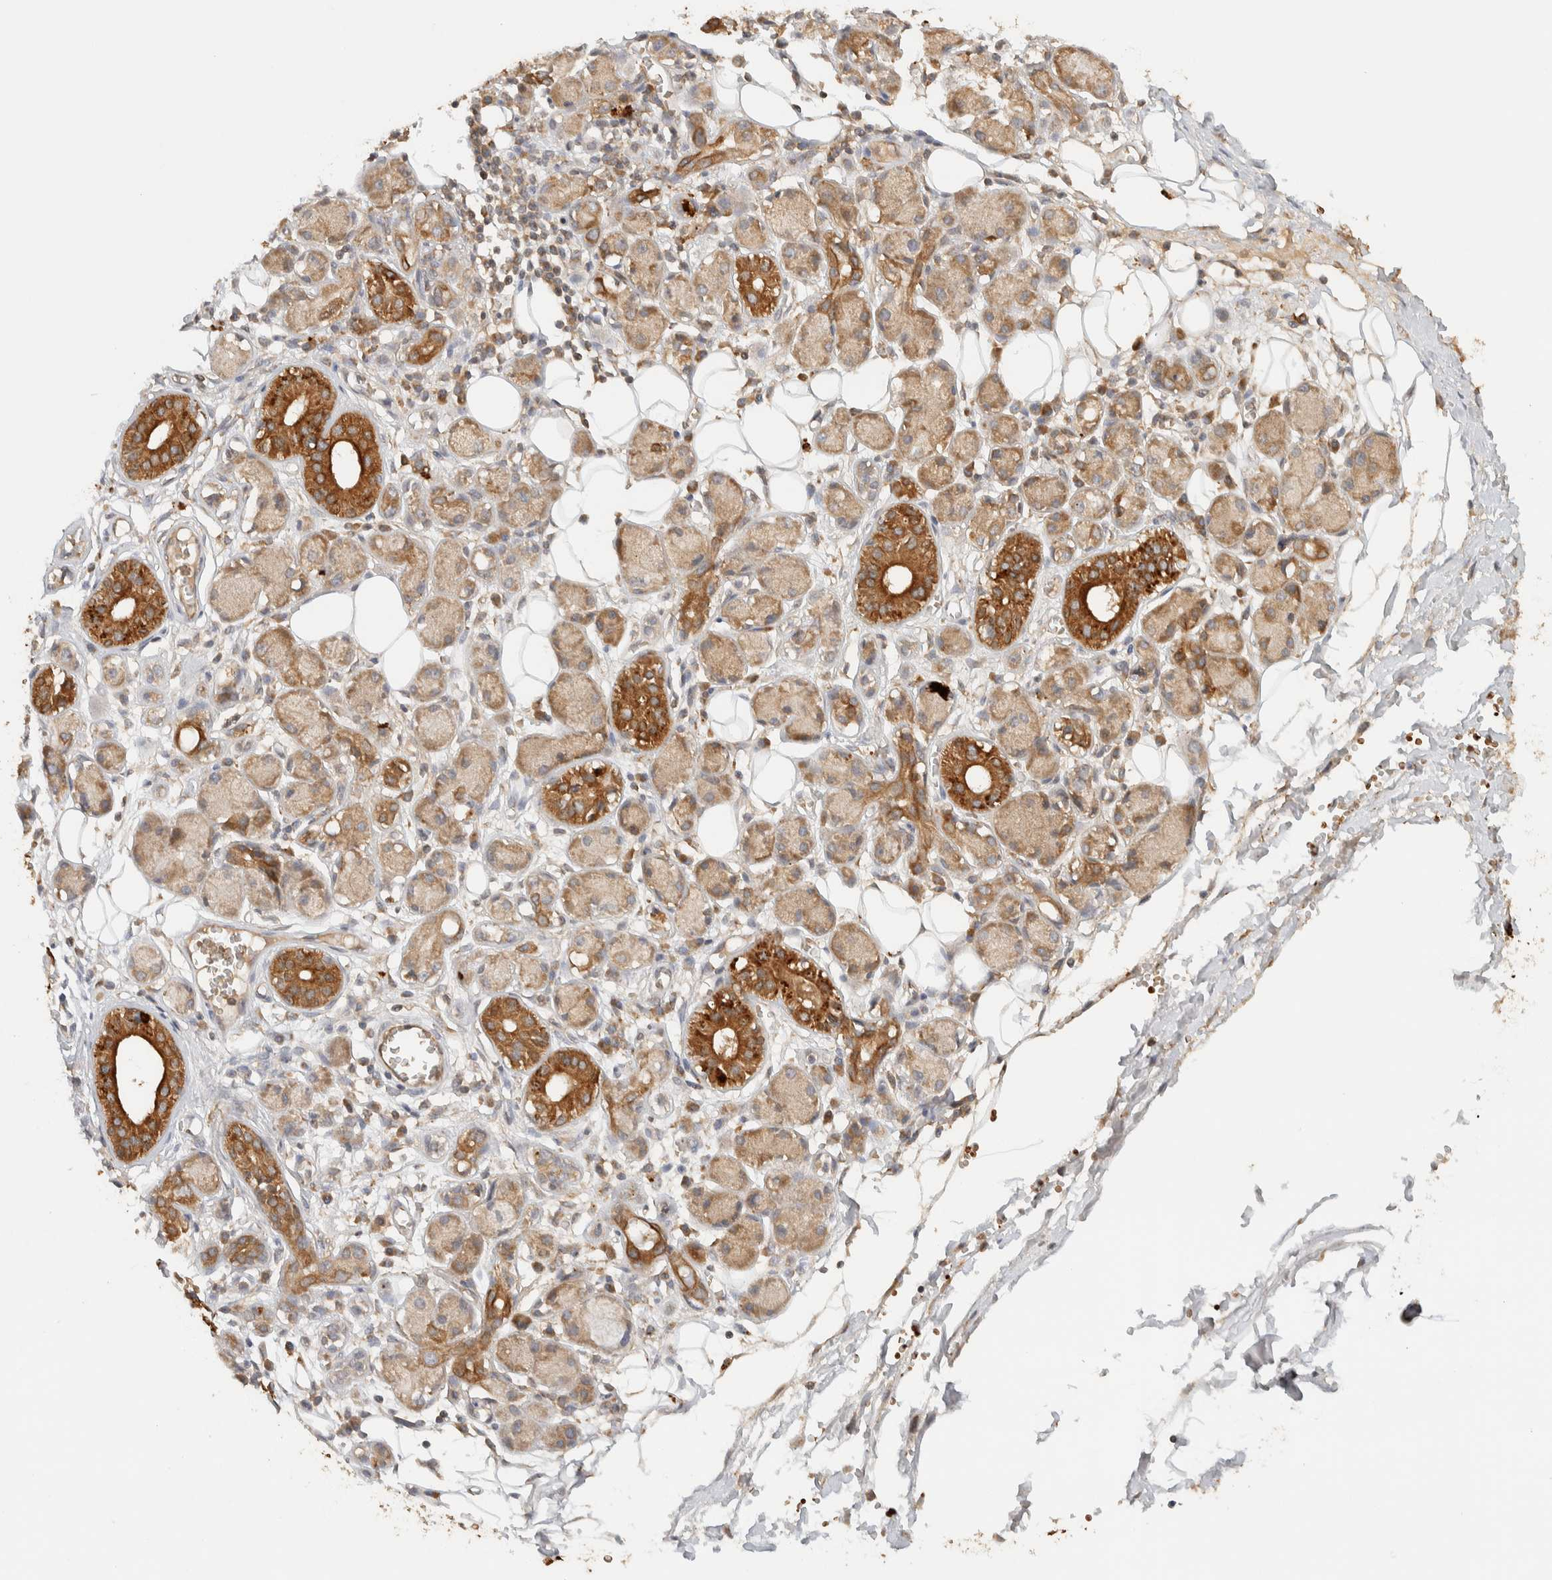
{"staining": {"intensity": "negative", "quantity": "none", "location": "none"}, "tissue": "adipose tissue", "cell_type": "Adipocytes", "image_type": "normal", "snomed": [{"axis": "morphology", "description": "Normal tissue, NOS"}, {"axis": "morphology", "description": "Inflammation, NOS"}, {"axis": "topography", "description": "Vascular tissue"}, {"axis": "topography", "description": "Salivary gland"}], "caption": "Protein analysis of normal adipose tissue exhibits no significant positivity in adipocytes. Nuclei are stained in blue.", "gene": "TTI2", "patient": {"sex": "female", "age": 75}}